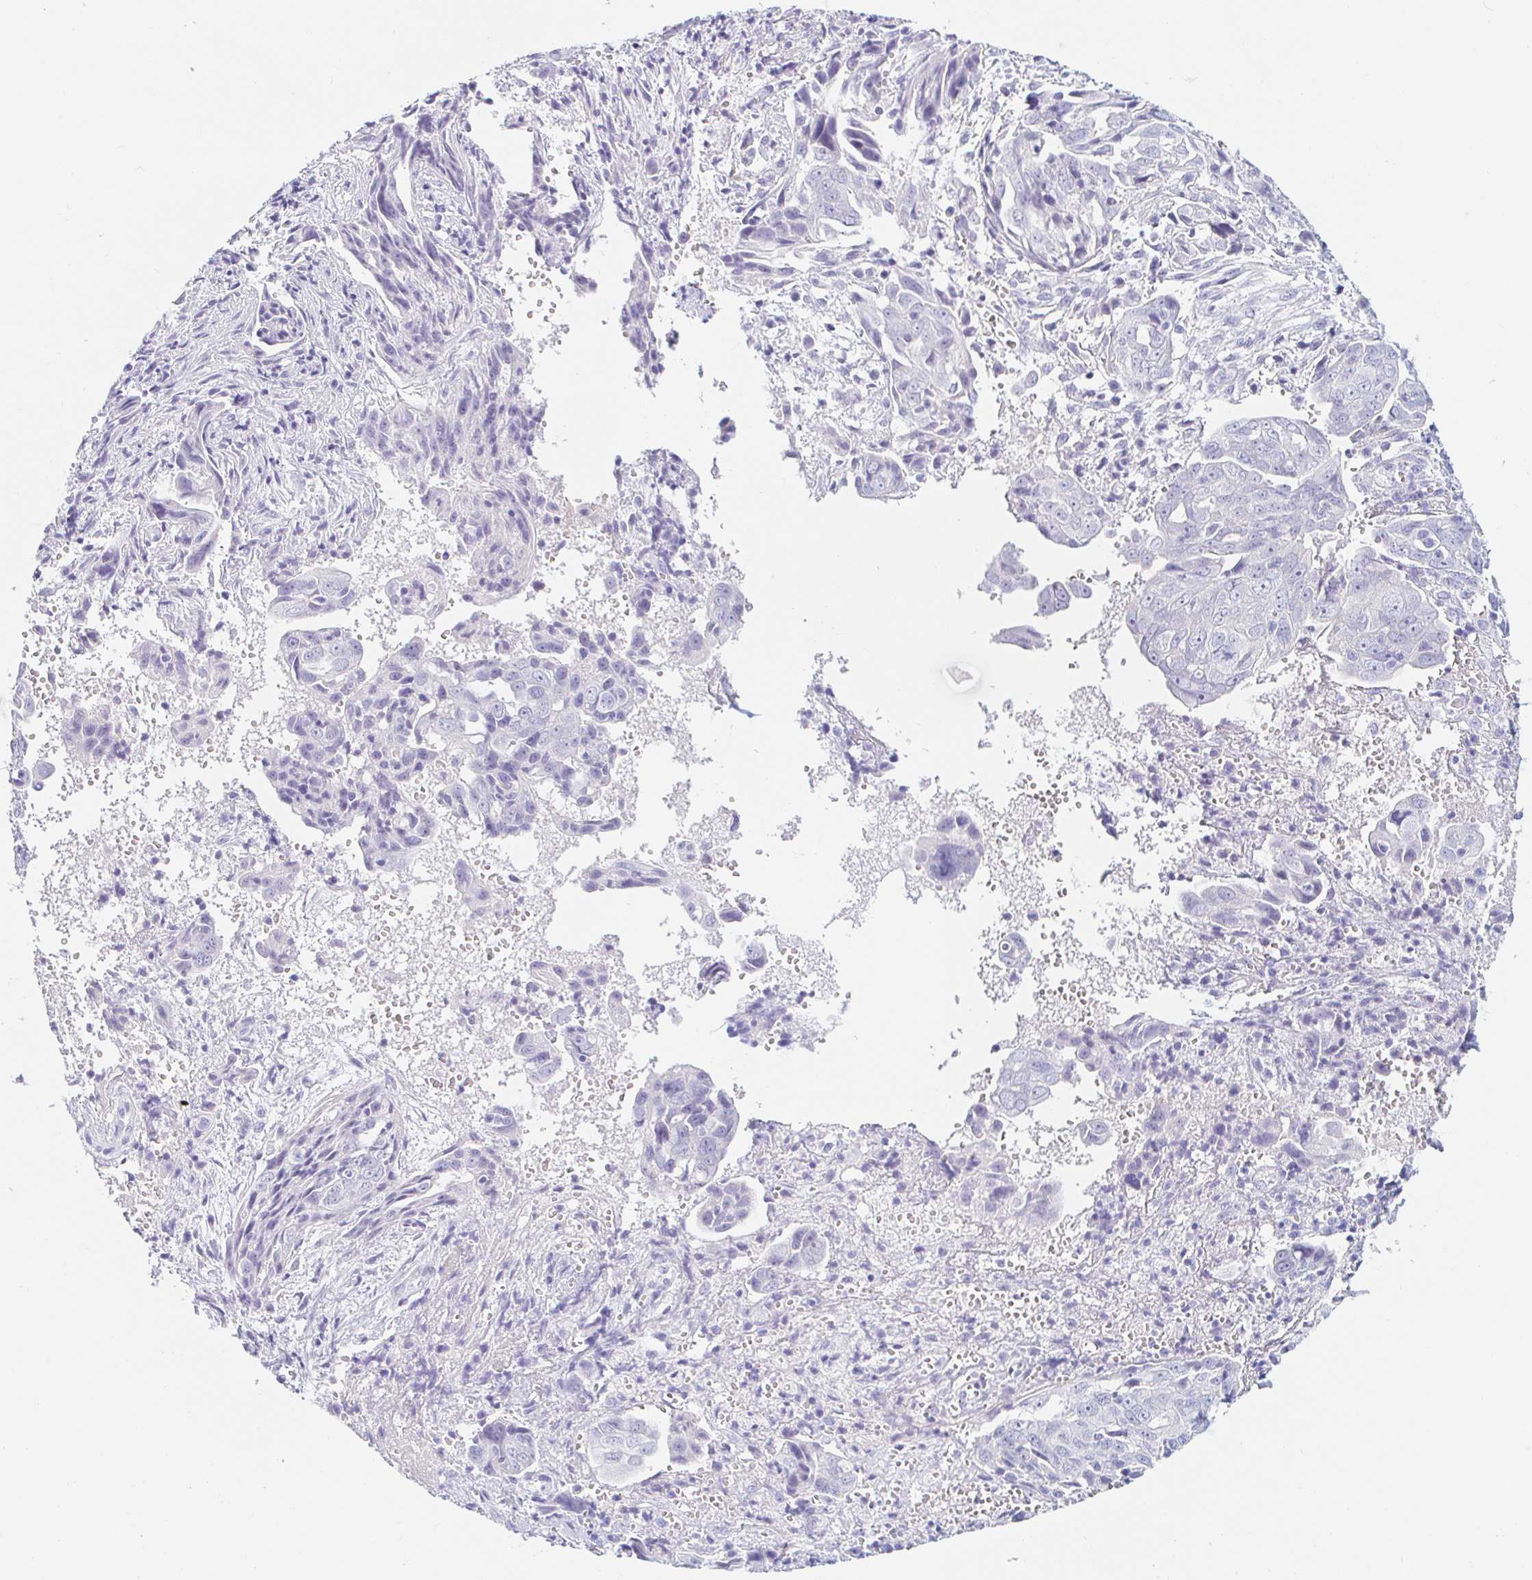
{"staining": {"intensity": "negative", "quantity": "none", "location": "none"}, "tissue": "ovarian cancer", "cell_type": "Tumor cells", "image_type": "cancer", "snomed": [{"axis": "morphology", "description": "Carcinoma, endometroid"}, {"axis": "topography", "description": "Ovary"}], "caption": "High power microscopy micrograph of an immunohistochemistry (IHC) histopathology image of ovarian endometroid carcinoma, revealing no significant positivity in tumor cells.", "gene": "TEX44", "patient": {"sex": "female", "age": 70}}